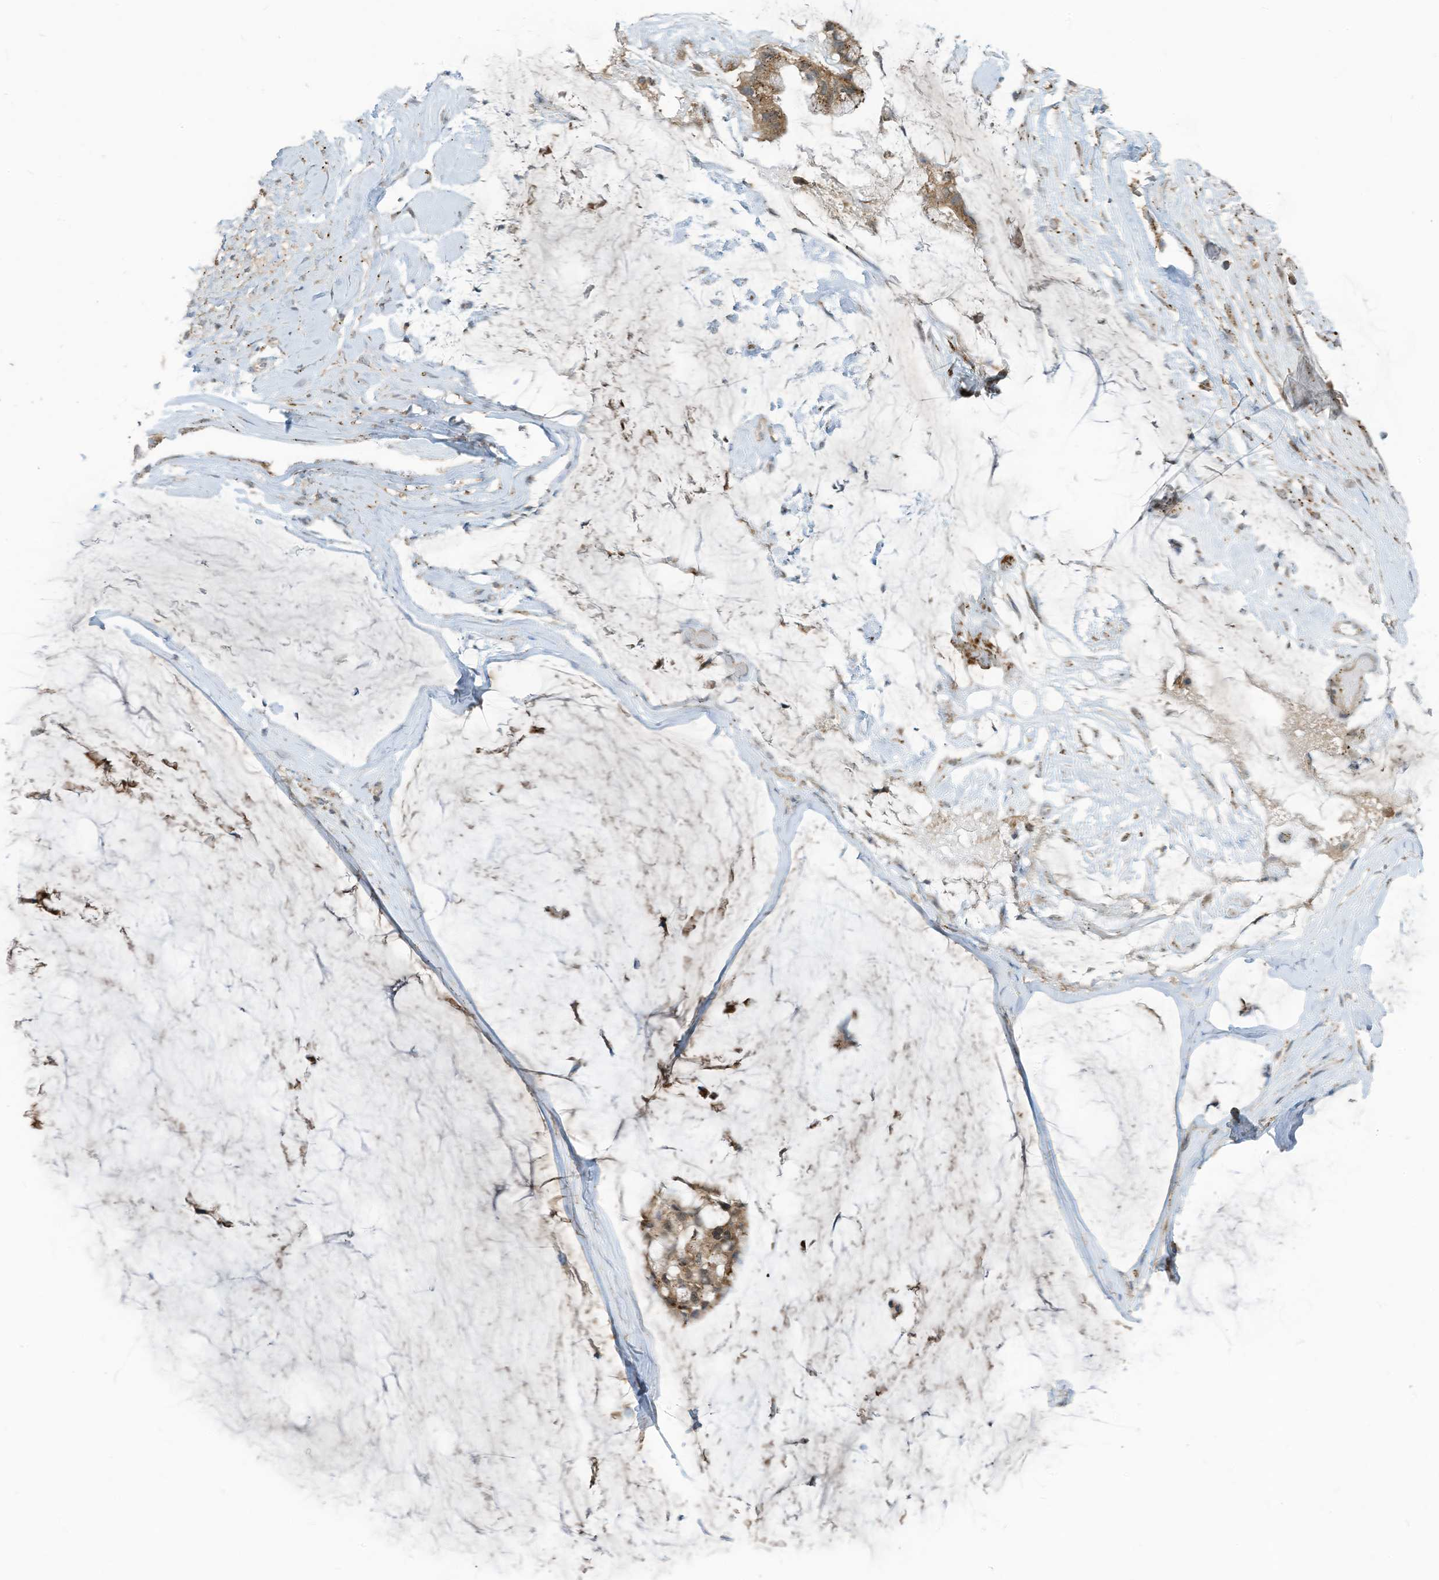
{"staining": {"intensity": "moderate", "quantity": ">75%", "location": "cytoplasmic/membranous"}, "tissue": "ovarian cancer", "cell_type": "Tumor cells", "image_type": "cancer", "snomed": [{"axis": "morphology", "description": "Cystadenocarcinoma, mucinous, NOS"}, {"axis": "topography", "description": "Ovary"}], "caption": "High-power microscopy captured an IHC image of ovarian cancer, revealing moderate cytoplasmic/membranous expression in approximately >75% of tumor cells. The protein of interest is shown in brown color, while the nuclei are stained blue.", "gene": "PARVG", "patient": {"sex": "female", "age": 39}}